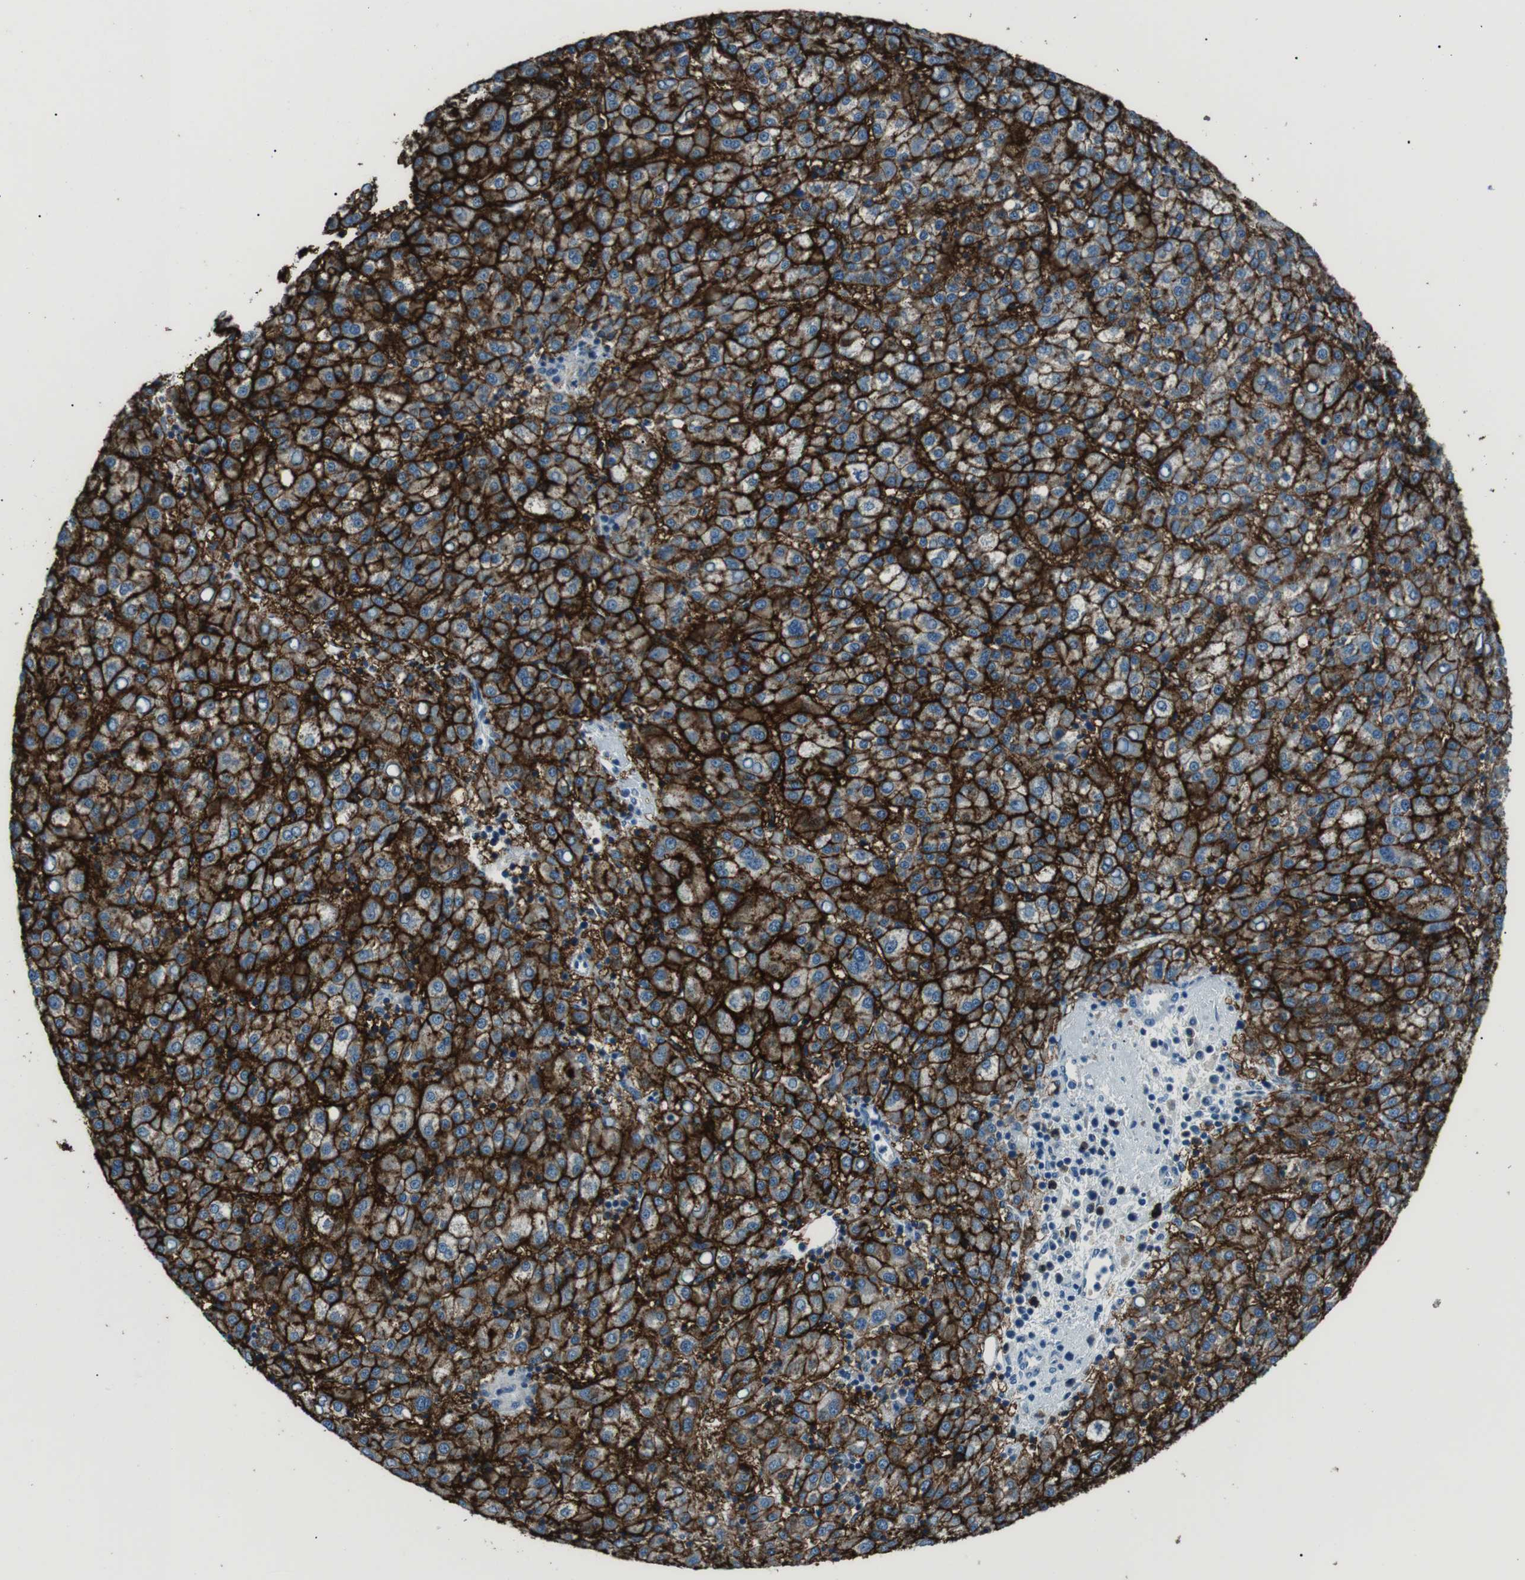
{"staining": {"intensity": "strong", "quantity": ">75%", "location": "cytoplasmic/membranous"}, "tissue": "liver cancer", "cell_type": "Tumor cells", "image_type": "cancer", "snomed": [{"axis": "morphology", "description": "Carcinoma, Hepatocellular, NOS"}, {"axis": "topography", "description": "Liver"}], "caption": "Liver hepatocellular carcinoma stained with a protein marker exhibits strong staining in tumor cells.", "gene": "ST6GAL1", "patient": {"sex": "female", "age": 58}}